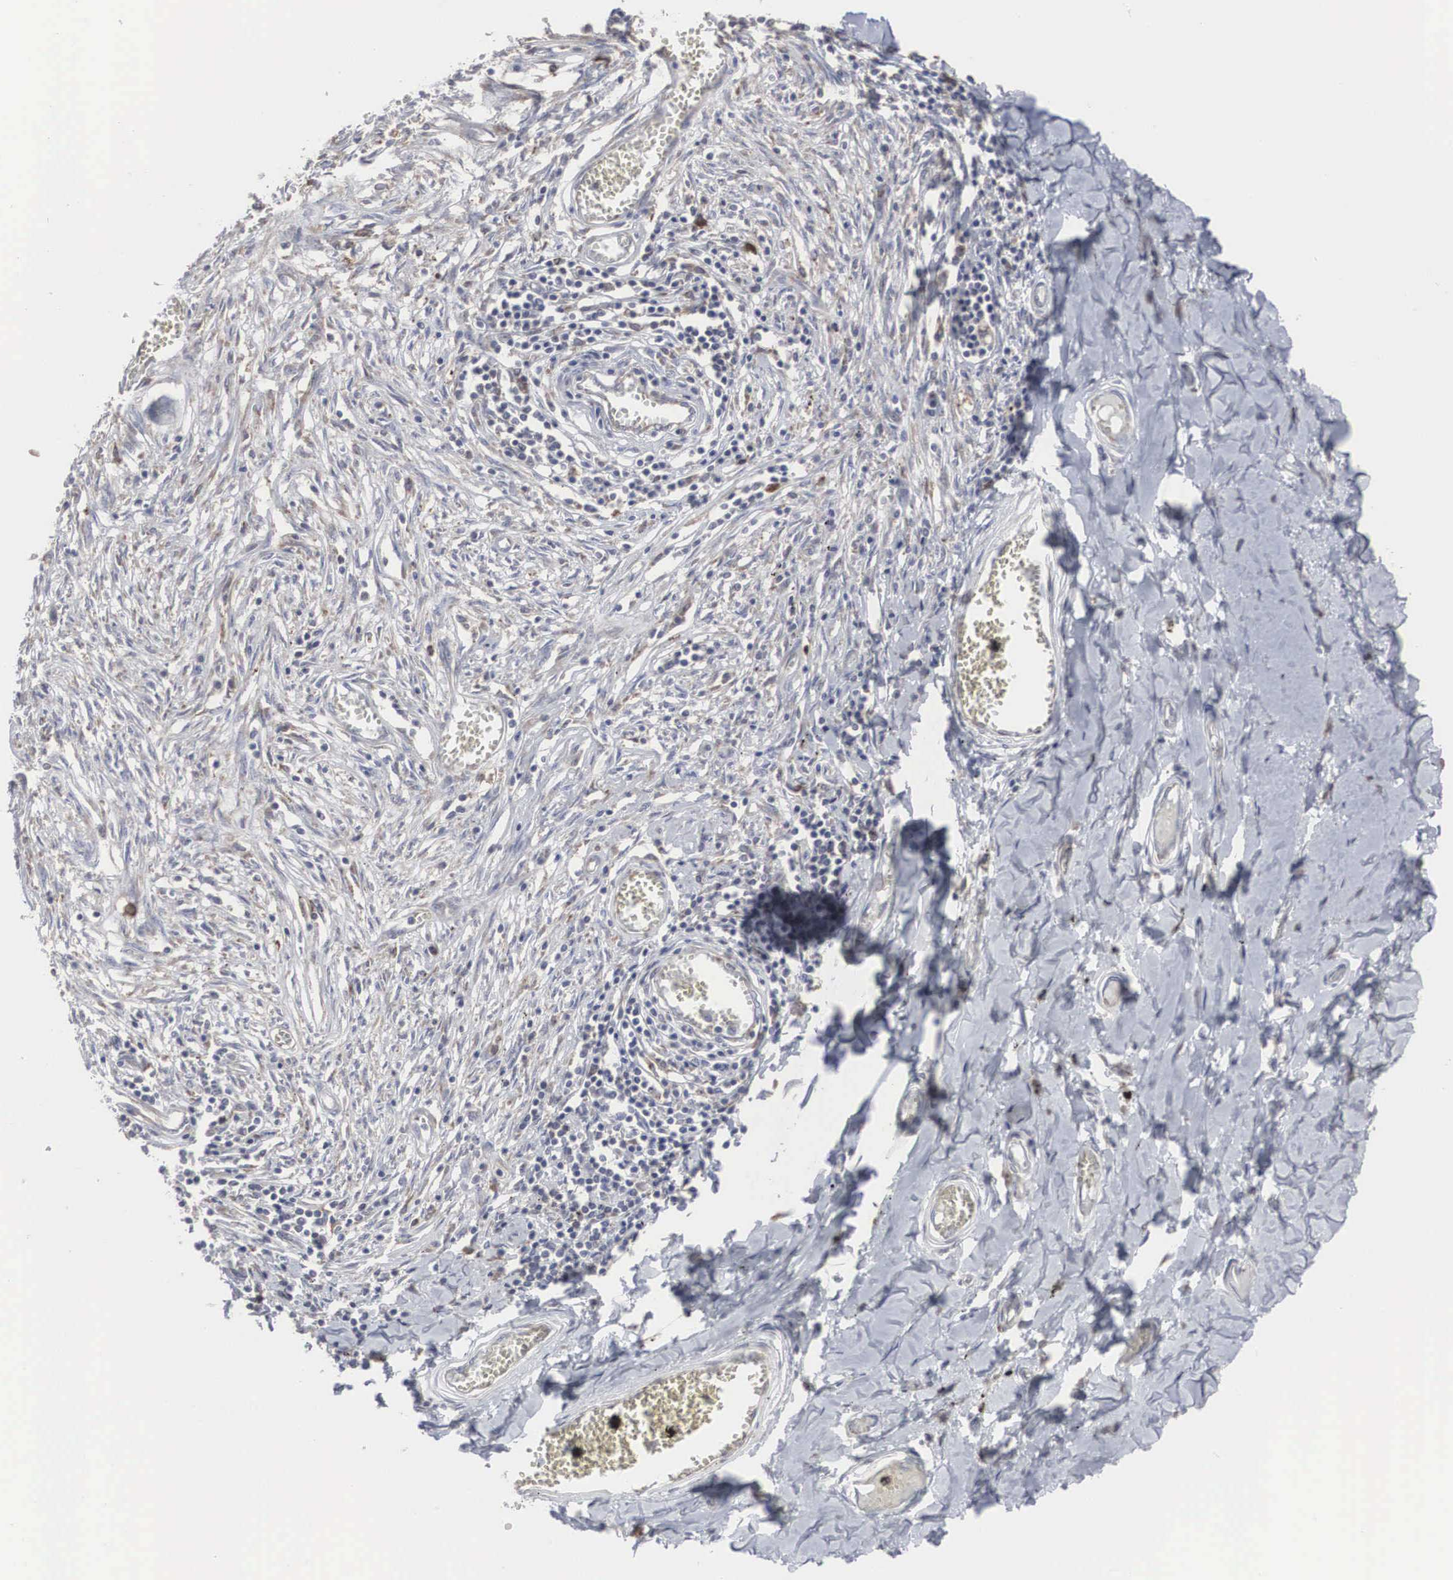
{"staining": {"intensity": "negative", "quantity": "none", "location": "none"}, "tissue": "adipose tissue", "cell_type": "Adipocytes", "image_type": "normal", "snomed": [{"axis": "morphology", "description": "Normal tissue, NOS"}, {"axis": "morphology", "description": "Sarcoma, NOS"}, {"axis": "topography", "description": "Skin"}, {"axis": "topography", "description": "Soft tissue"}], "caption": "Adipose tissue stained for a protein using IHC demonstrates no positivity adipocytes.", "gene": "CTAGE15", "patient": {"sex": "female", "age": 51}}